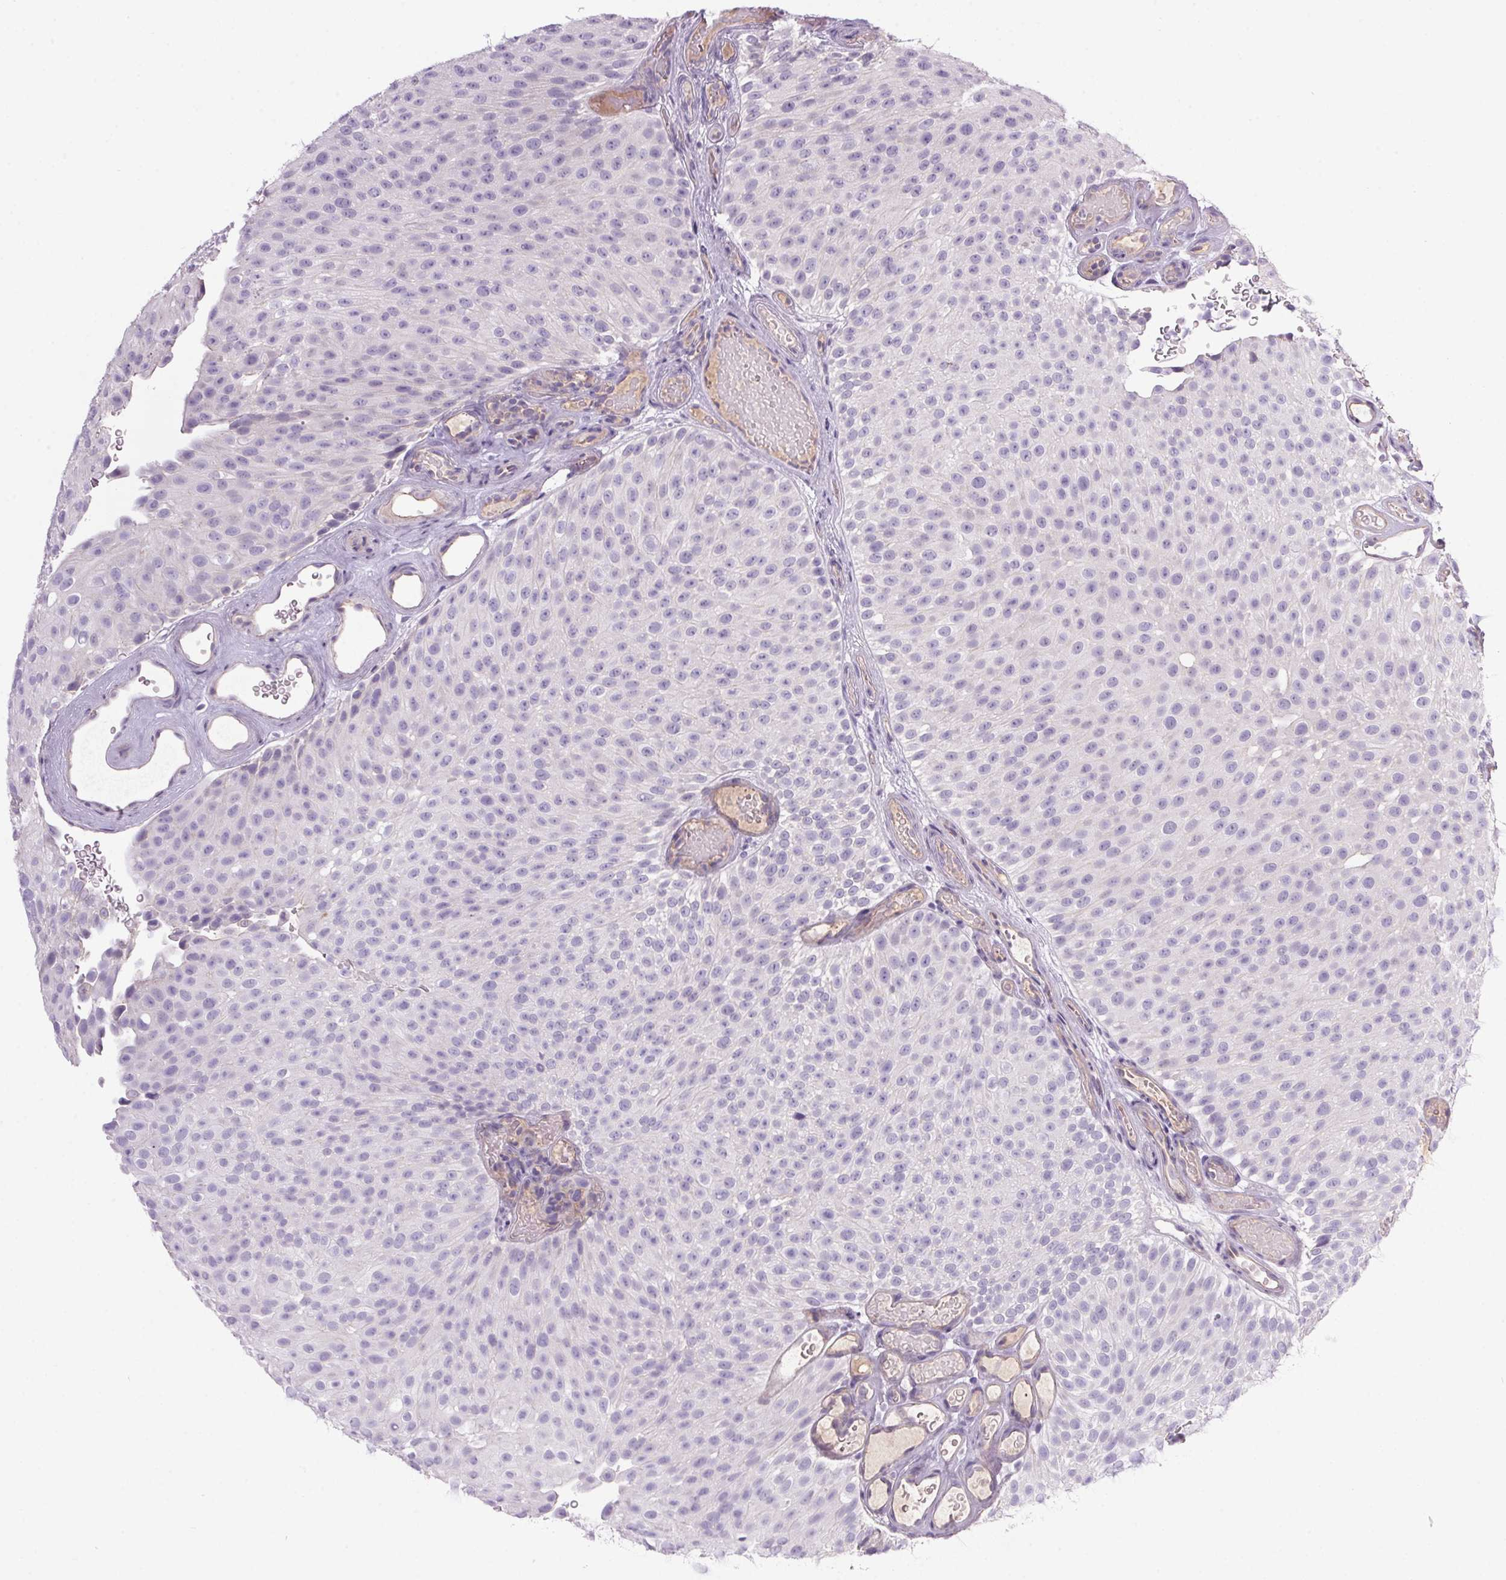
{"staining": {"intensity": "negative", "quantity": "none", "location": "none"}, "tissue": "urothelial cancer", "cell_type": "Tumor cells", "image_type": "cancer", "snomed": [{"axis": "morphology", "description": "Urothelial carcinoma, Low grade"}, {"axis": "topography", "description": "Urinary bladder"}], "caption": "Tumor cells show no significant protein staining in urothelial cancer. (DAB (3,3'-diaminobenzidine) immunohistochemistry with hematoxylin counter stain).", "gene": "APOC4", "patient": {"sex": "male", "age": 78}}